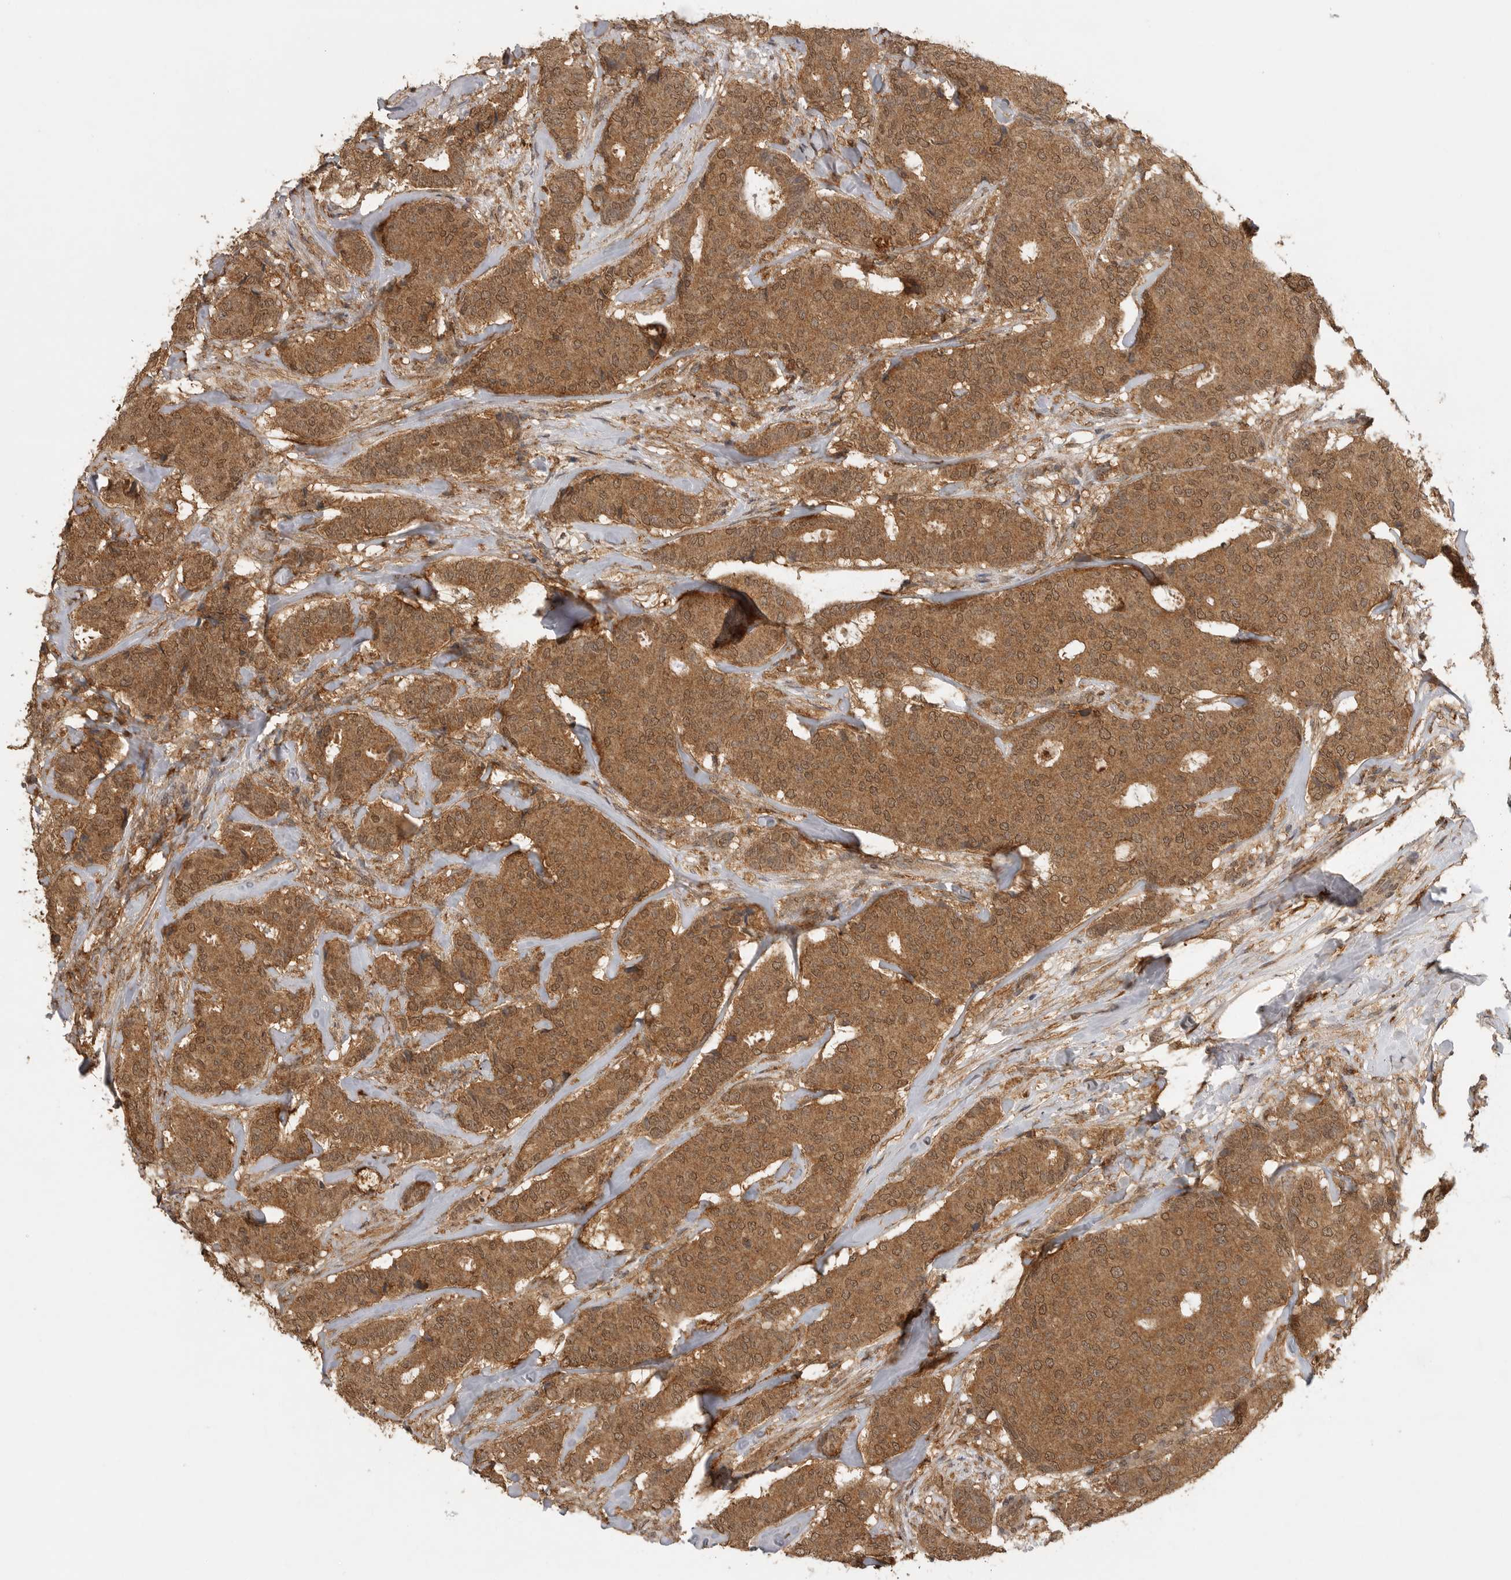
{"staining": {"intensity": "moderate", "quantity": ">75%", "location": "cytoplasmic/membranous,nuclear"}, "tissue": "breast cancer", "cell_type": "Tumor cells", "image_type": "cancer", "snomed": [{"axis": "morphology", "description": "Duct carcinoma"}, {"axis": "topography", "description": "Breast"}], "caption": "Protein staining of breast cancer (invasive ductal carcinoma) tissue displays moderate cytoplasmic/membranous and nuclear staining in approximately >75% of tumor cells.", "gene": "ICOSLG", "patient": {"sex": "female", "age": 75}}